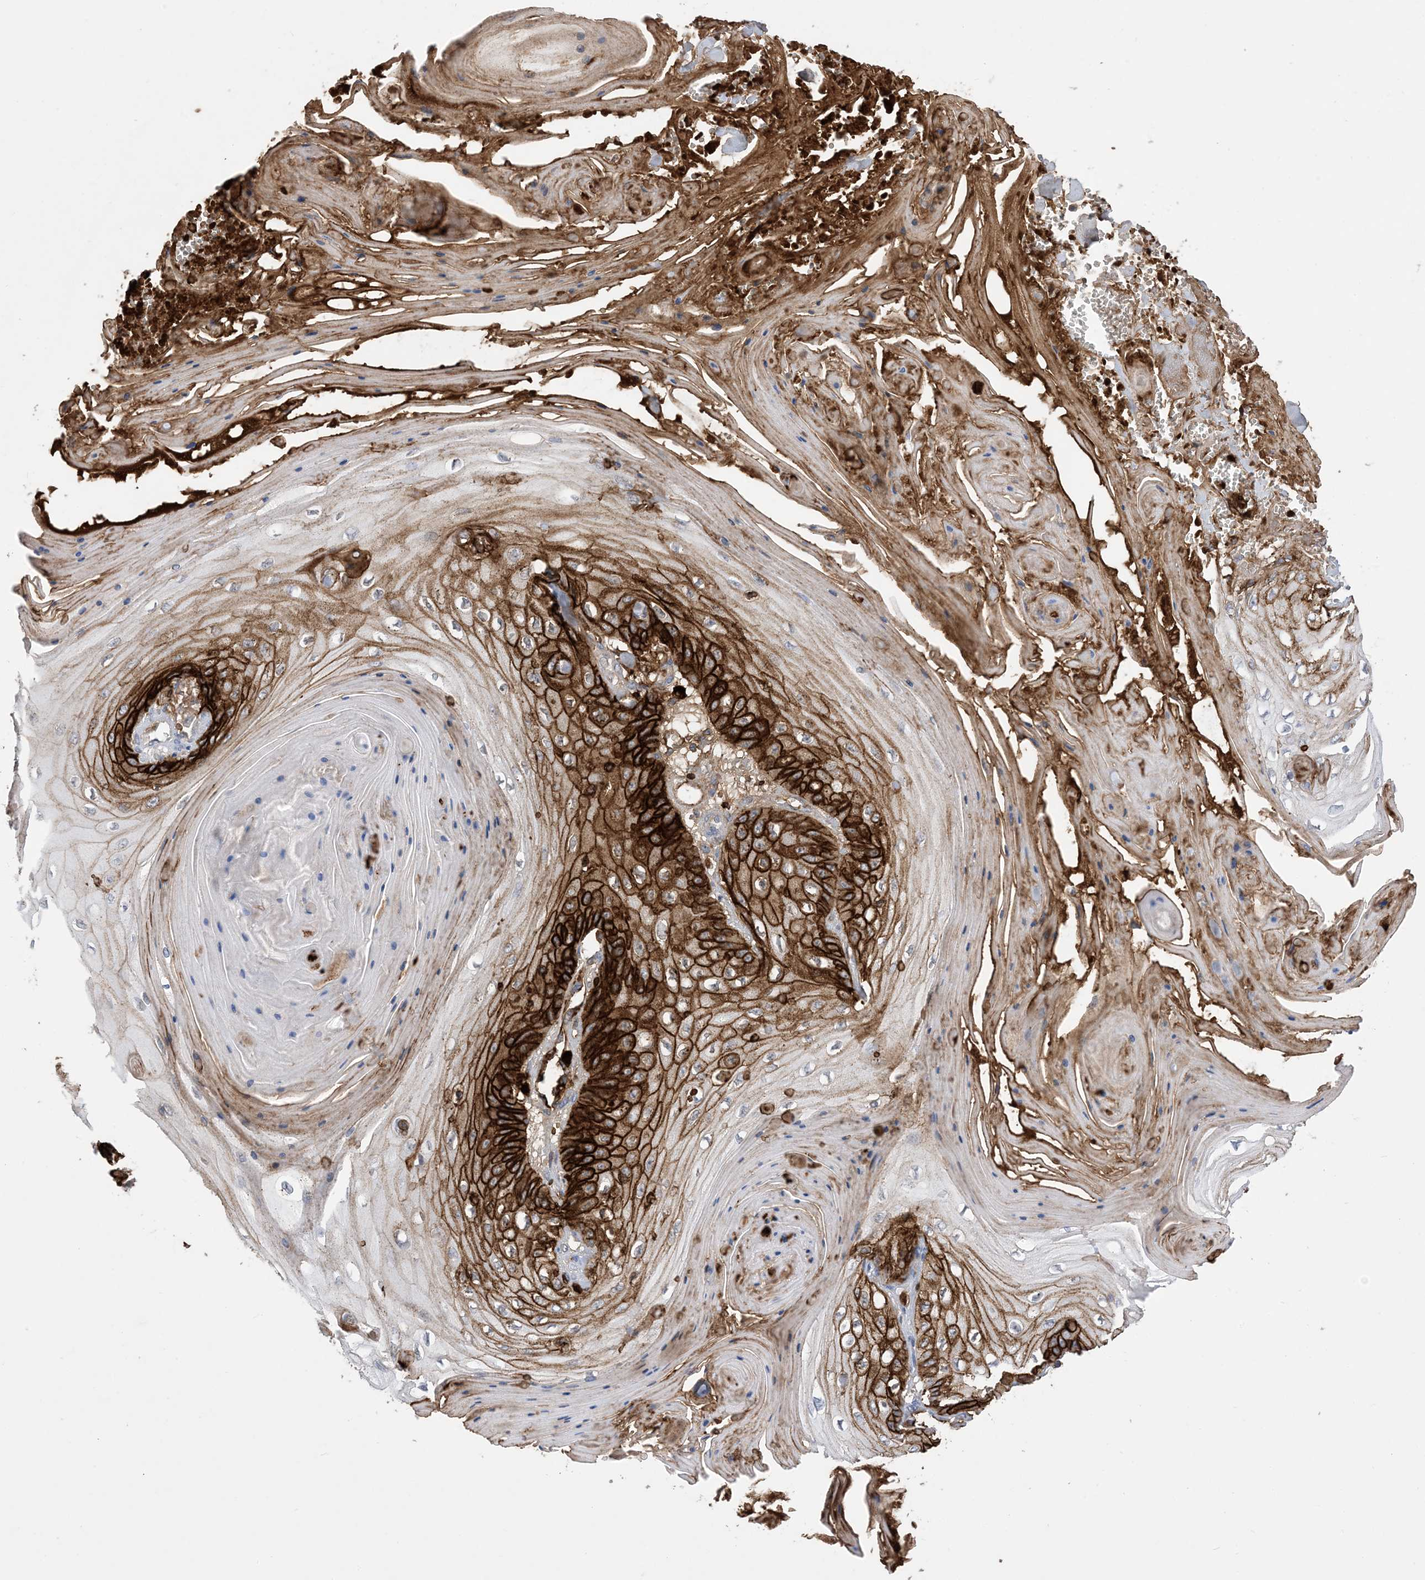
{"staining": {"intensity": "strong", "quantity": "25%-75%", "location": "cytoplasmic/membranous"}, "tissue": "skin cancer", "cell_type": "Tumor cells", "image_type": "cancer", "snomed": [{"axis": "morphology", "description": "Squamous cell carcinoma, NOS"}, {"axis": "topography", "description": "Skin"}], "caption": "Approximately 25%-75% of tumor cells in human skin cancer (squamous cell carcinoma) demonstrate strong cytoplasmic/membranous protein expression as visualized by brown immunohistochemical staining.", "gene": "DSC3", "patient": {"sex": "male", "age": 74}}